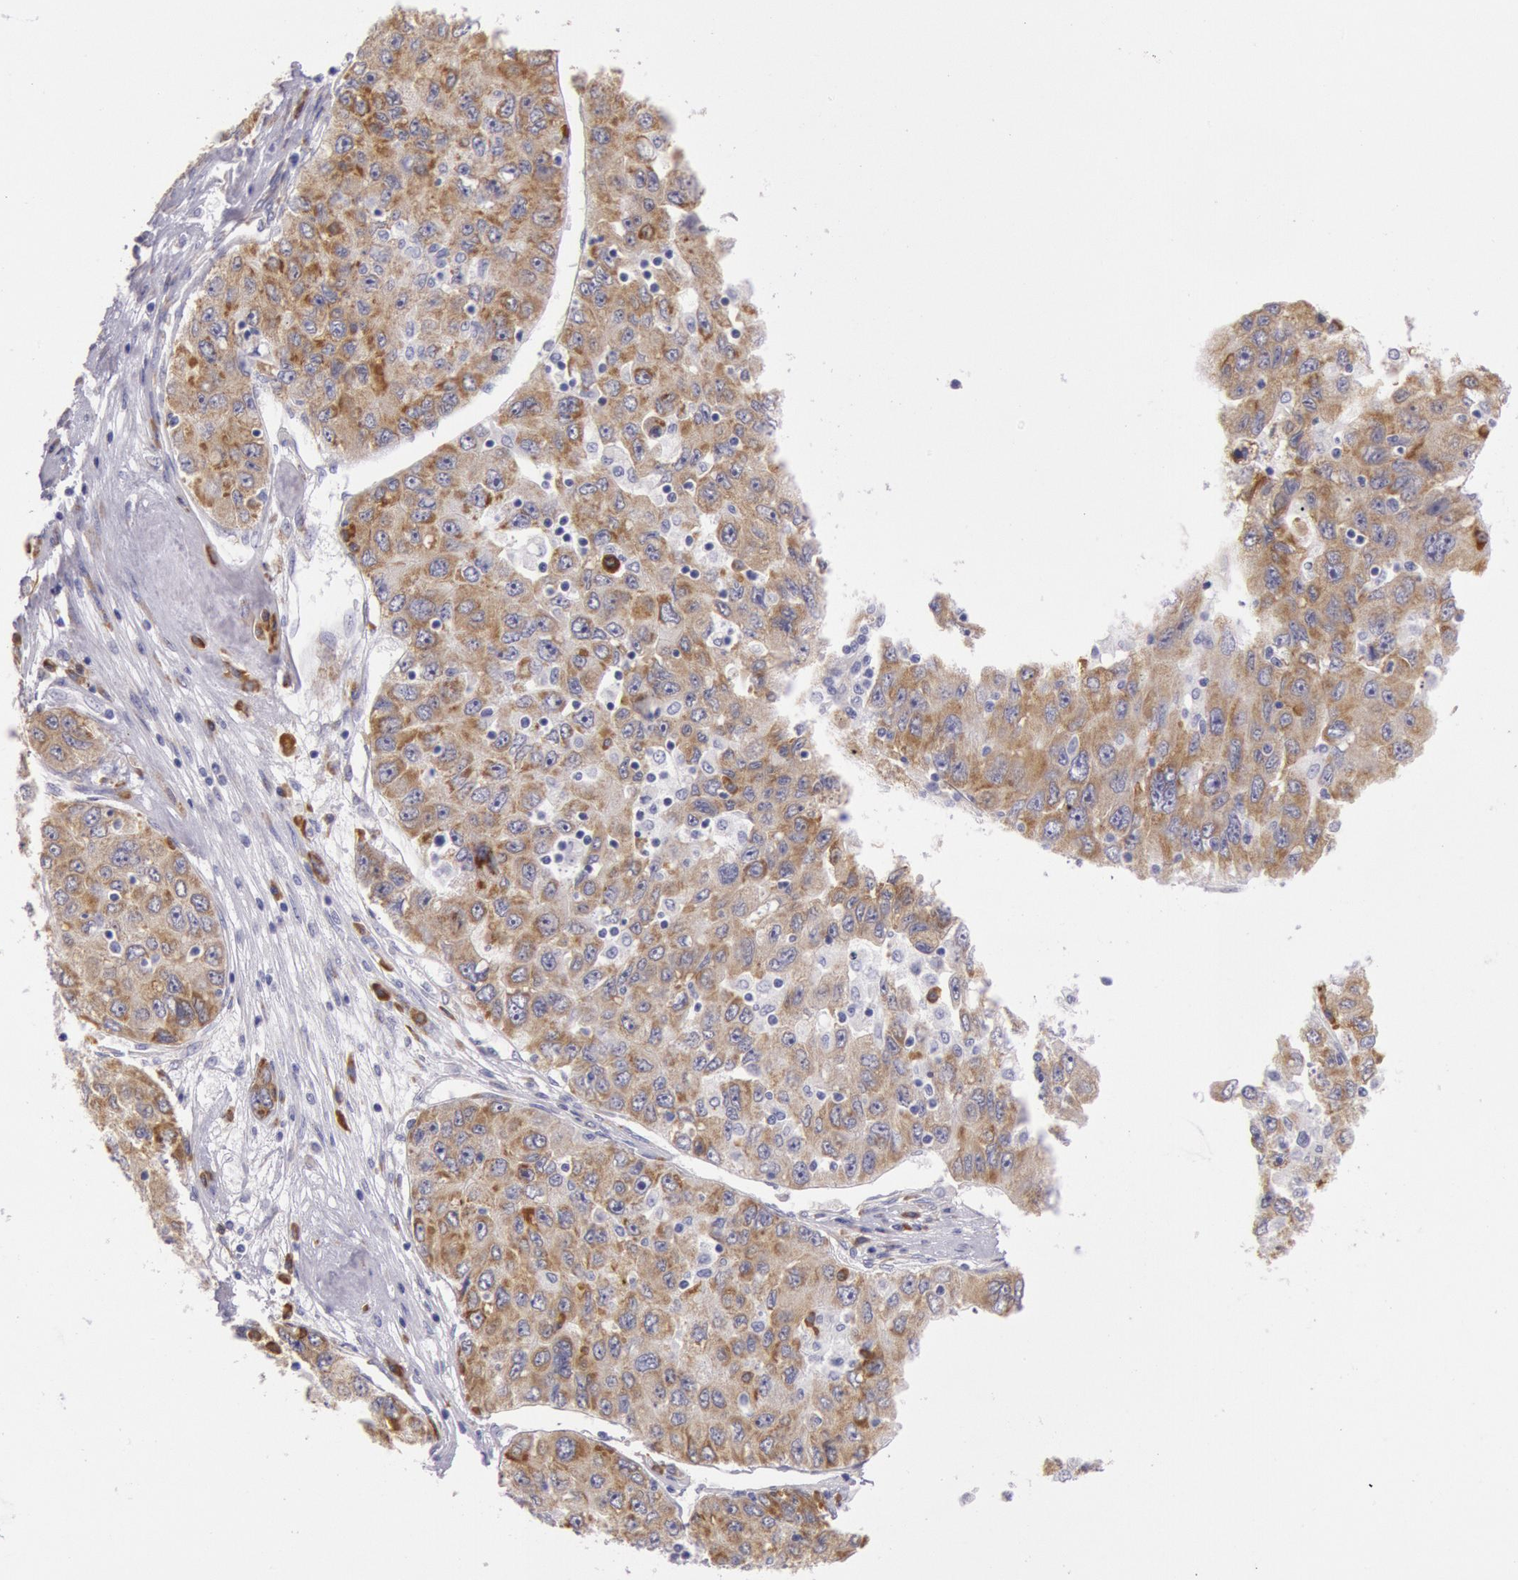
{"staining": {"intensity": "moderate", "quantity": "25%-75%", "location": "cytoplasmic/membranous"}, "tissue": "liver cancer", "cell_type": "Tumor cells", "image_type": "cancer", "snomed": [{"axis": "morphology", "description": "Carcinoma, Hepatocellular, NOS"}, {"axis": "topography", "description": "Liver"}], "caption": "A high-resolution histopathology image shows immunohistochemistry staining of liver cancer (hepatocellular carcinoma), which exhibits moderate cytoplasmic/membranous expression in about 25%-75% of tumor cells.", "gene": "CIDEB", "patient": {"sex": "male", "age": 49}}